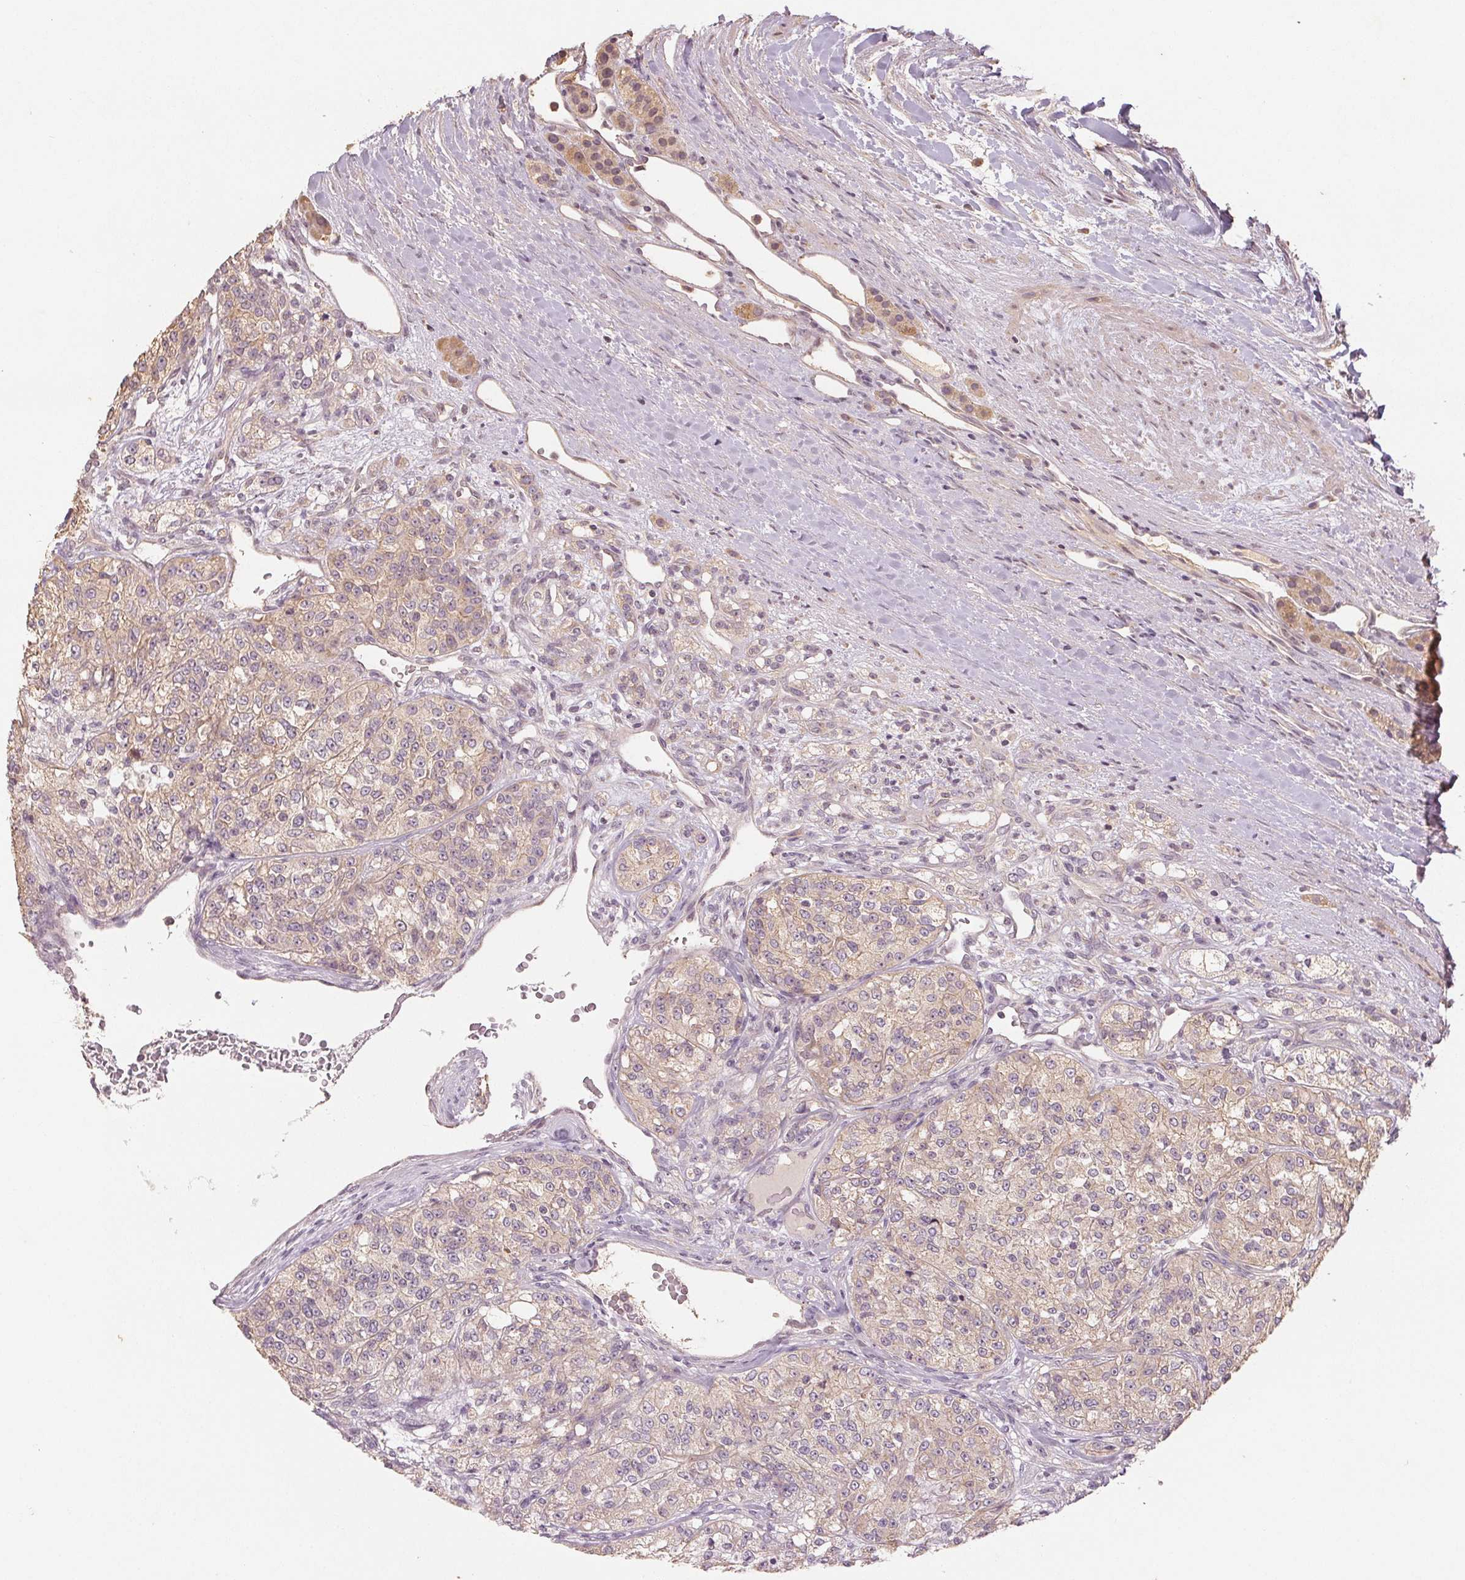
{"staining": {"intensity": "weak", "quantity": "25%-75%", "location": "cytoplasmic/membranous"}, "tissue": "renal cancer", "cell_type": "Tumor cells", "image_type": "cancer", "snomed": [{"axis": "morphology", "description": "Adenocarcinoma, NOS"}, {"axis": "topography", "description": "Kidney"}], "caption": "Renal adenocarcinoma tissue reveals weak cytoplasmic/membranous staining in about 25%-75% of tumor cells, visualized by immunohistochemistry.", "gene": "COX14", "patient": {"sex": "female", "age": 63}}